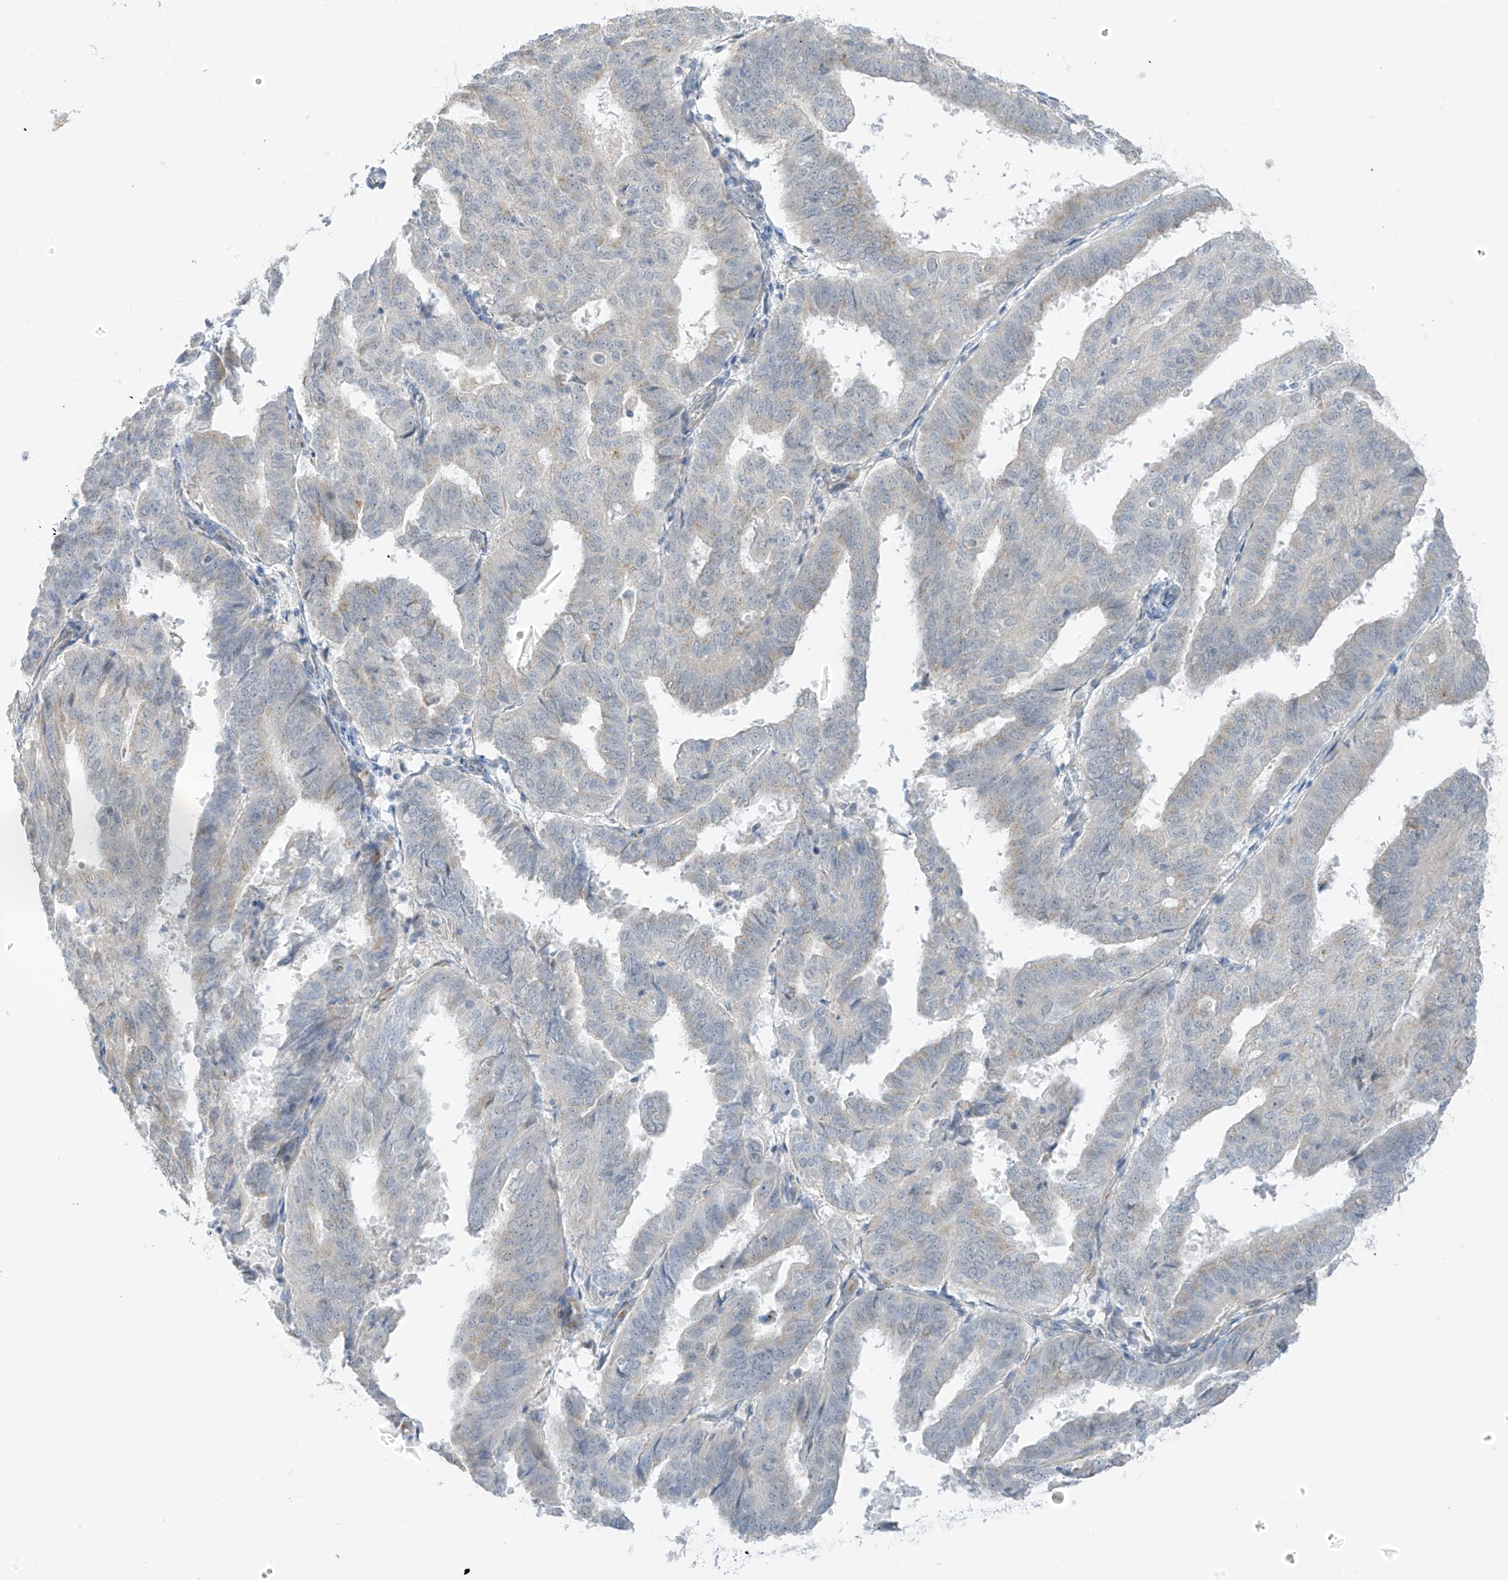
{"staining": {"intensity": "weak", "quantity": "<25%", "location": "cytoplasmic/membranous"}, "tissue": "endometrial cancer", "cell_type": "Tumor cells", "image_type": "cancer", "snomed": [{"axis": "morphology", "description": "Adenocarcinoma, NOS"}, {"axis": "topography", "description": "Uterus"}], "caption": "A high-resolution micrograph shows IHC staining of endometrial cancer, which shows no significant positivity in tumor cells.", "gene": "HS6ST2", "patient": {"sex": "female", "age": 77}}